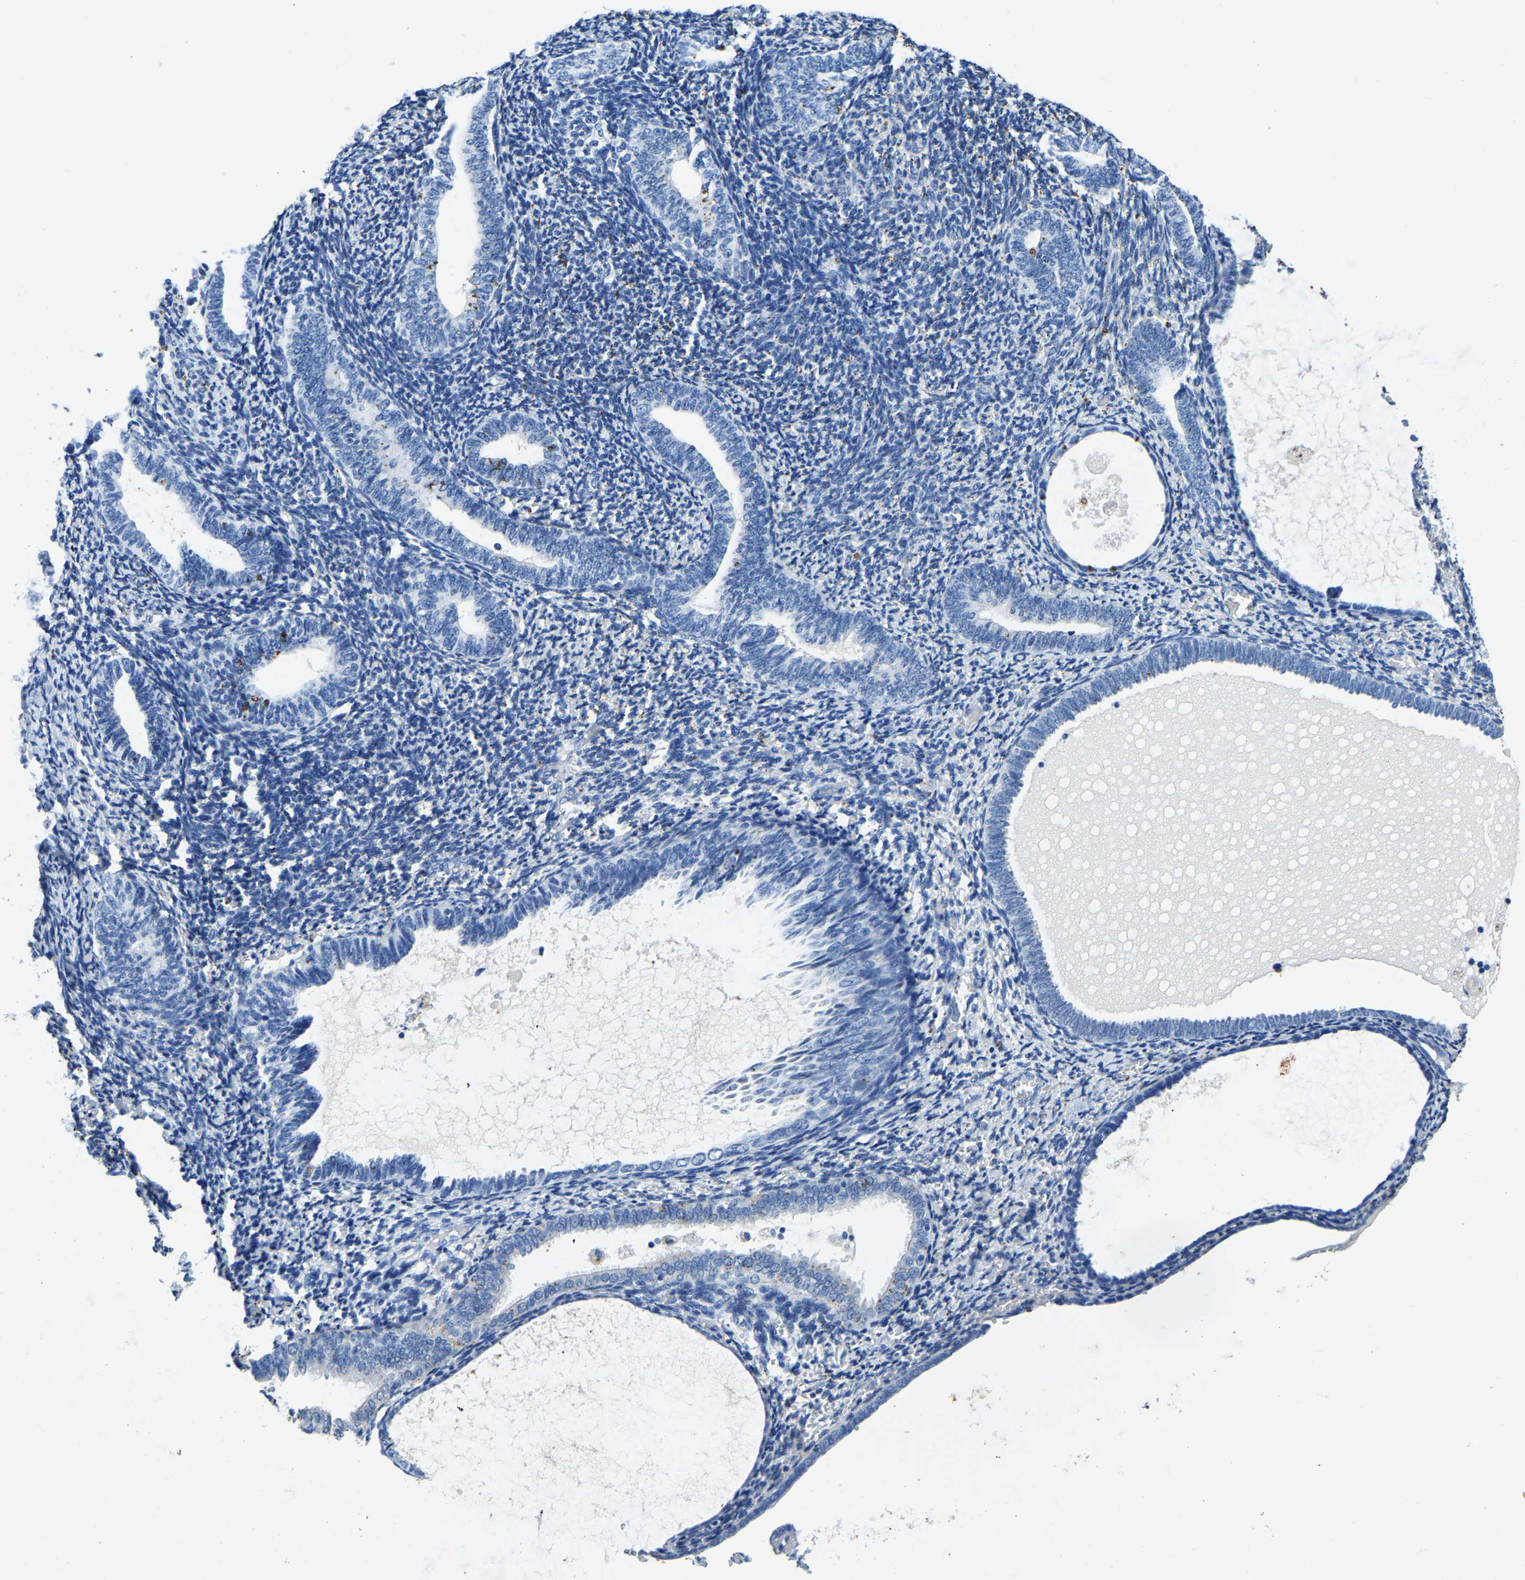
{"staining": {"intensity": "negative", "quantity": "none", "location": "none"}, "tissue": "endometrium", "cell_type": "Cells in endometrial stroma", "image_type": "normal", "snomed": [{"axis": "morphology", "description": "Normal tissue, NOS"}, {"axis": "topography", "description": "Endometrium"}], "caption": "DAB (3,3'-diaminobenzidine) immunohistochemical staining of normal human endometrium exhibits no significant expression in cells in endometrial stroma.", "gene": "UBN2", "patient": {"sex": "female", "age": 66}}